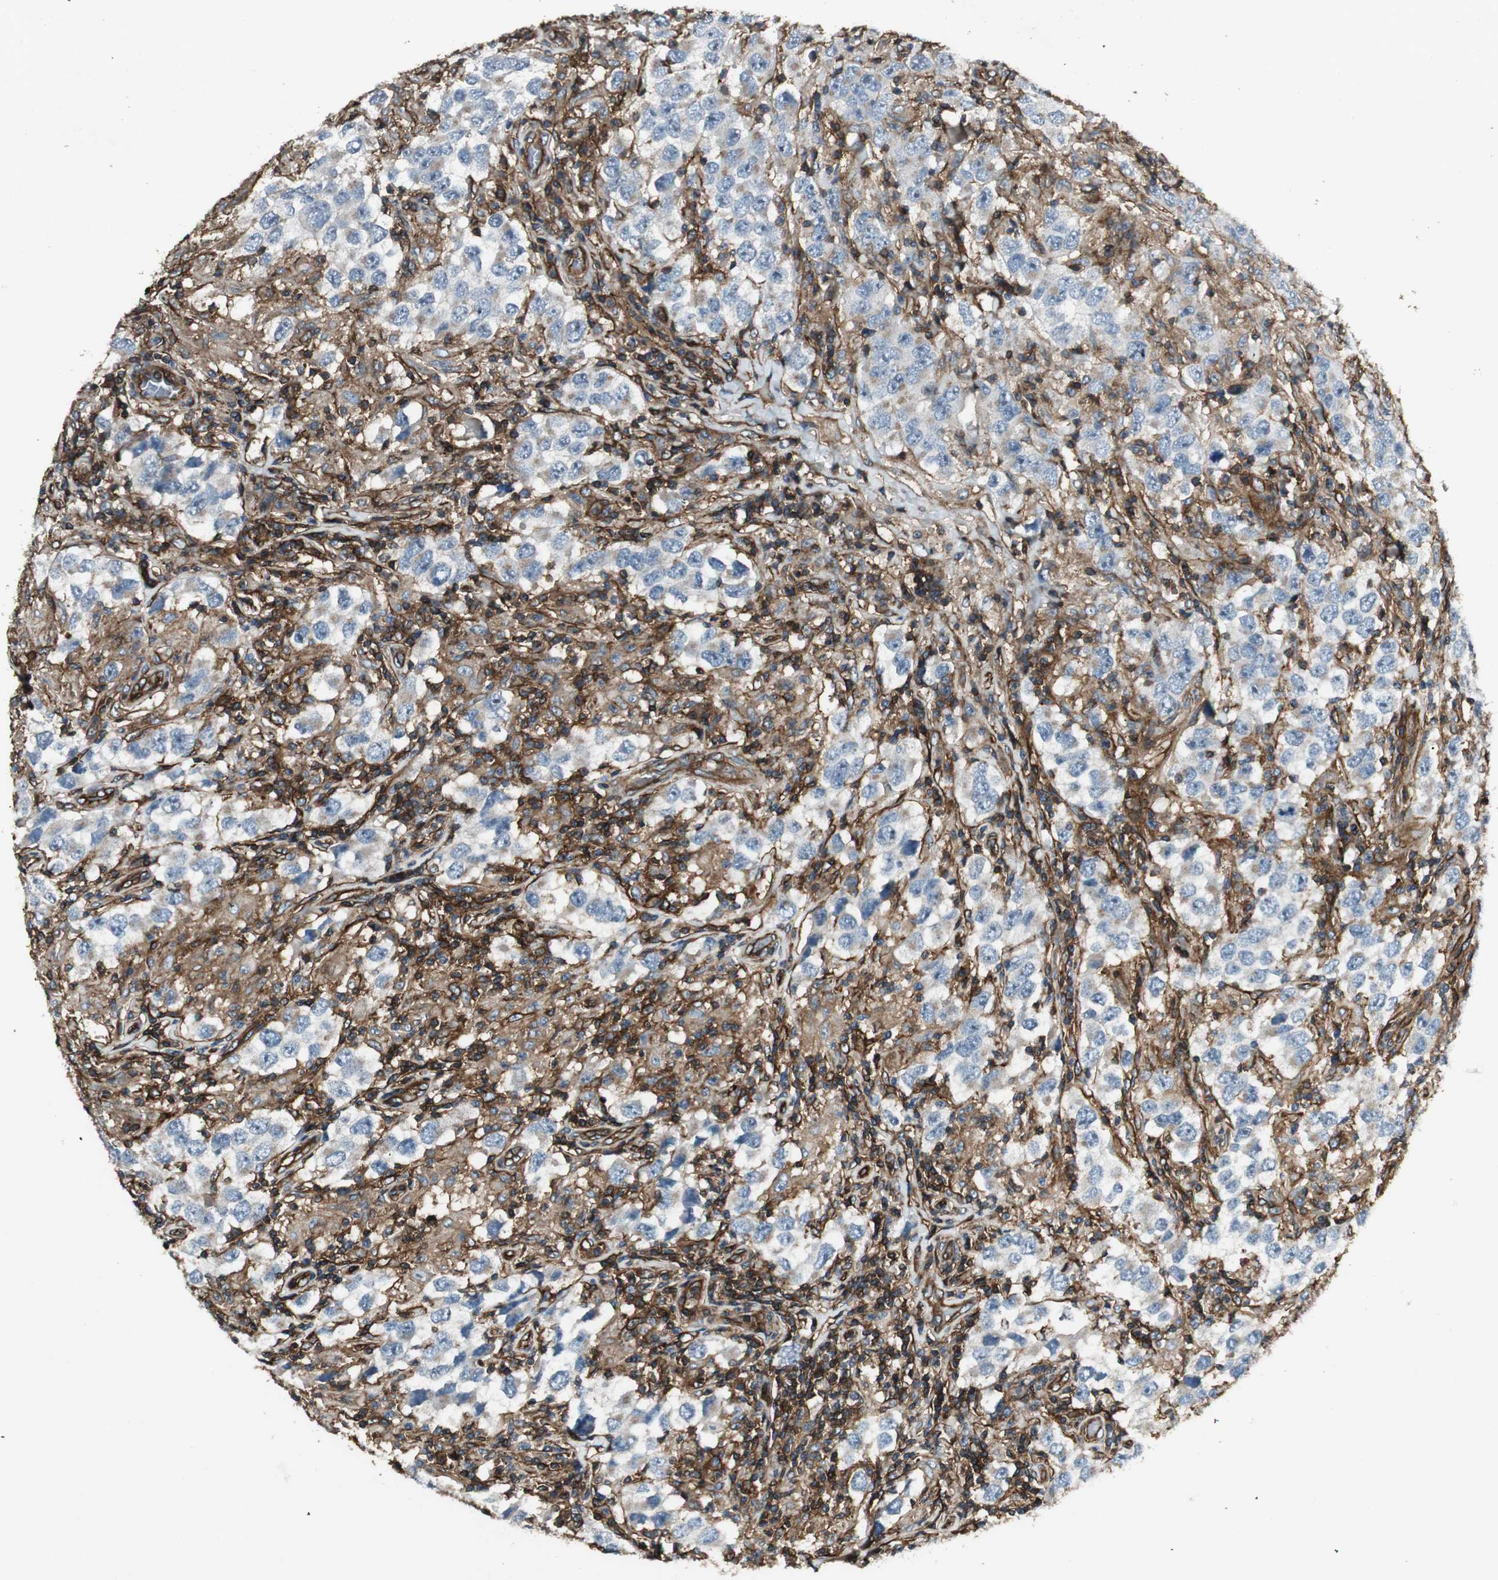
{"staining": {"intensity": "negative", "quantity": "none", "location": "none"}, "tissue": "testis cancer", "cell_type": "Tumor cells", "image_type": "cancer", "snomed": [{"axis": "morphology", "description": "Carcinoma, Embryonal, NOS"}, {"axis": "topography", "description": "Testis"}], "caption": "Tumor cells show no significant positivity in testis cancer (embryonal carcinoma).", "gene": "BTN3A3", "patient": {"sex": "male", "age": 21}}